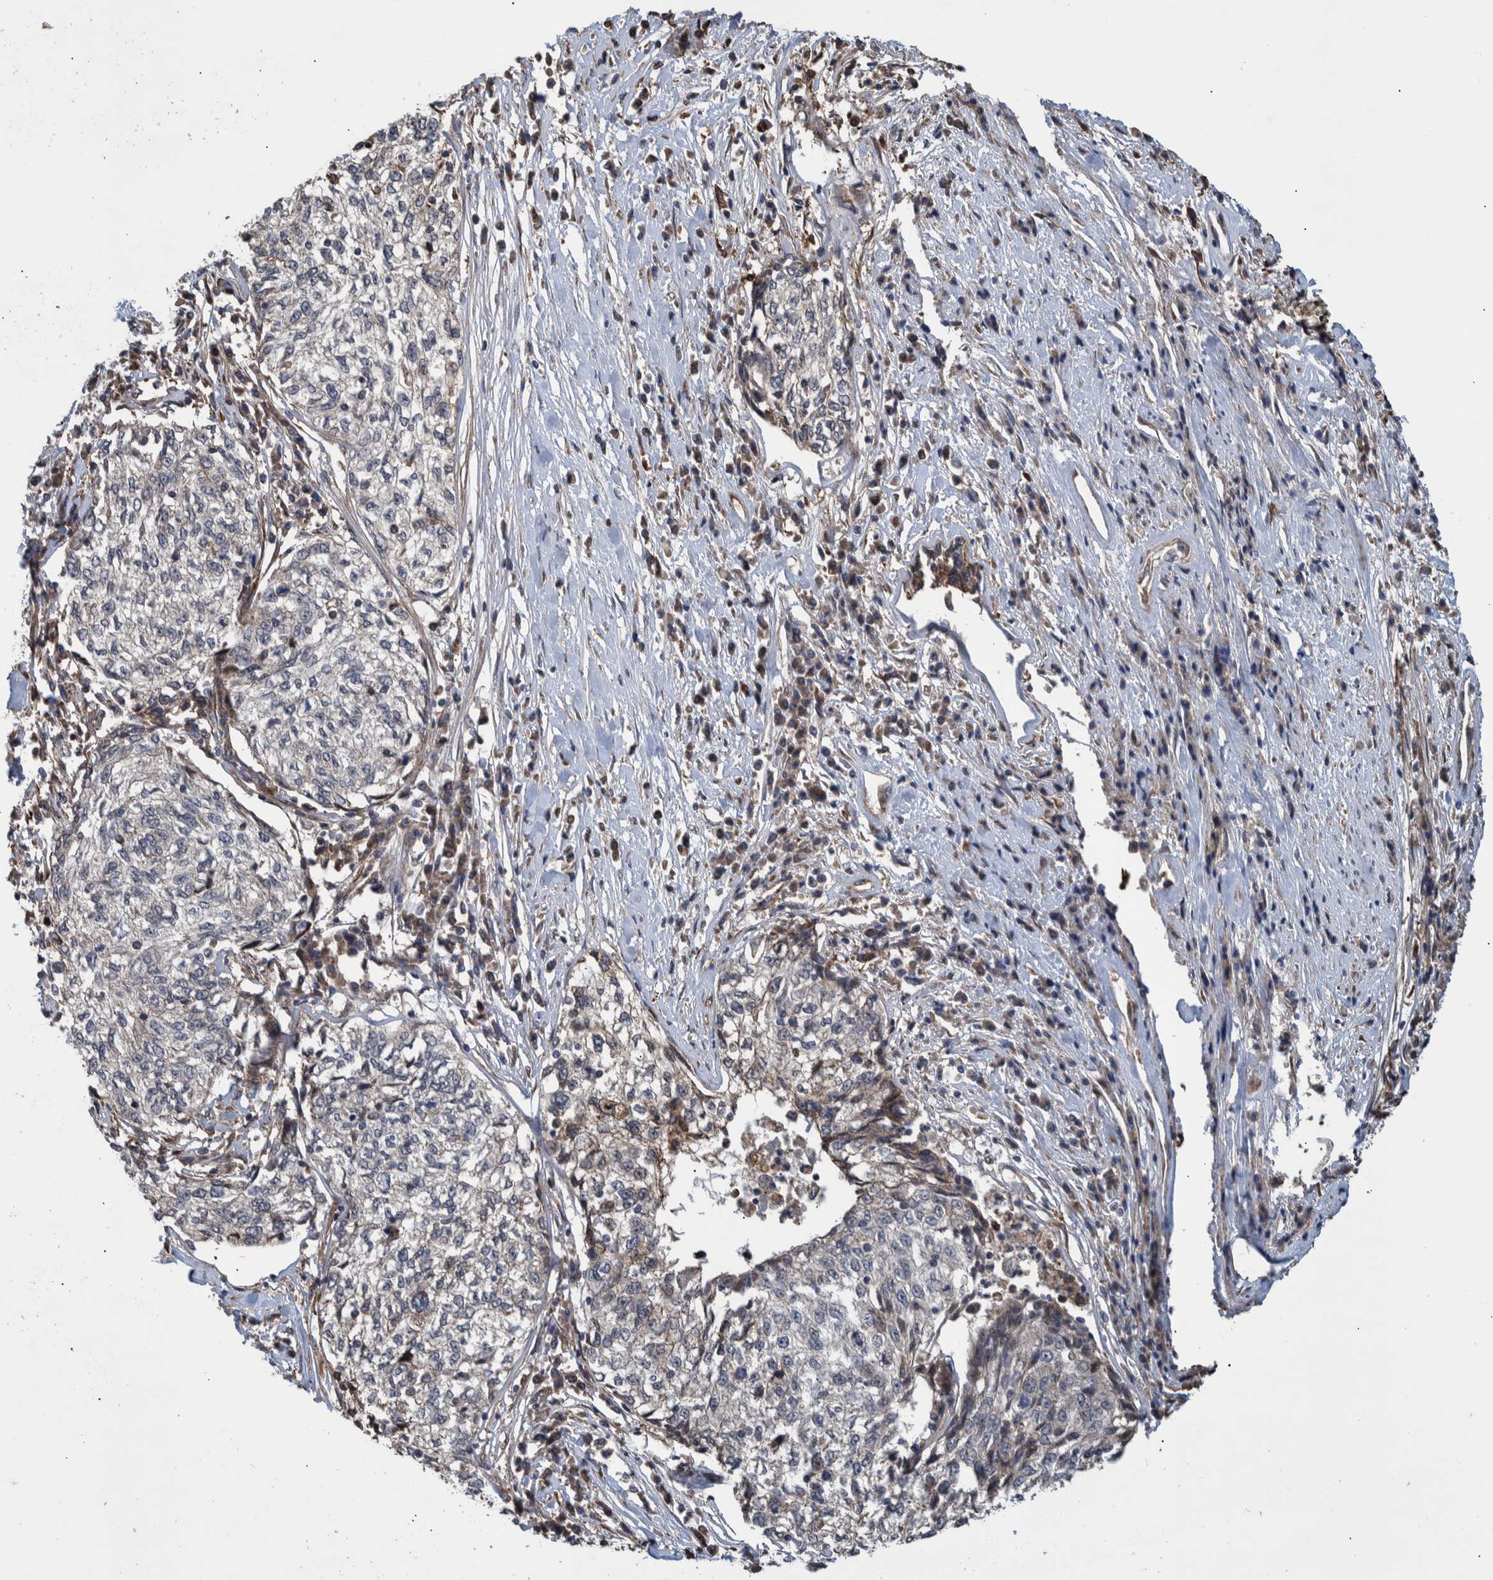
{"staining": {"intensity": "negative", "quantity": "none", "location": "none"}, "tissue": "cervical cancer", "cell_type": "Tumor cells", "image_type": "cancer", "snomed": [{"axis": "morphology", "description": "Squamous cell carcinoma, NOS"}, {"axis": "topography", "description": "Cervix"}], "caption": "Immunohistochemical staining of human squamous cell carcinoma (cervical) exhibits no significant positivity in tumor cells. (Brightfield microscopy of DAB (3,3'-diaminobenzidine) immunohistochemistry at high magnification).", "gene": "B3GNTL1", "patient": {"sex": "female", "age": 57}}